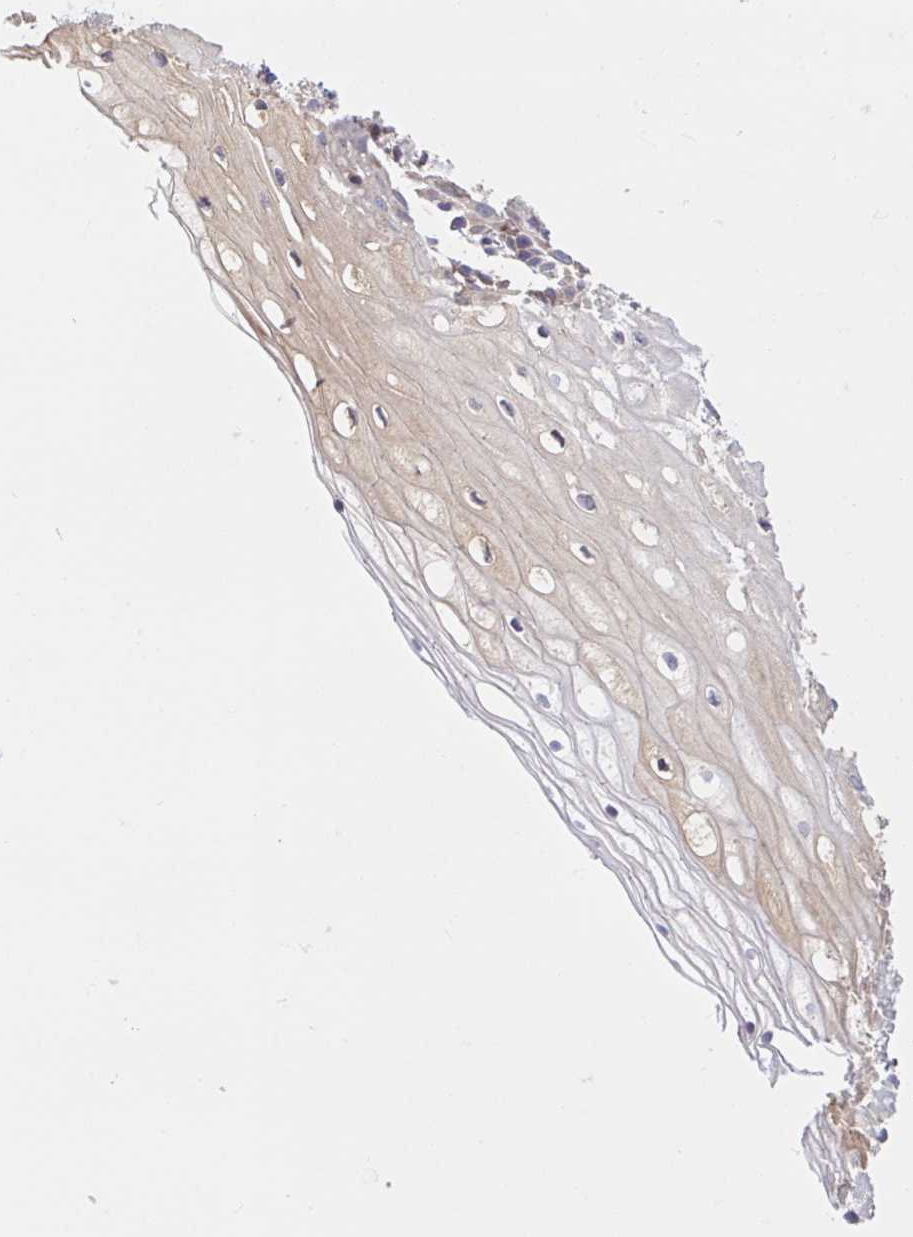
{"staining": {"intensity": "weak", "quantity": "<25%", "location": "cytoplasmic/membranous"}, "tissue": "cervix", "cell_type": "Glandular cells", "image_type": "normal", "snomed": [{"axis": "morphology", "description": "Normal tissue, NOS"}, {"axis": "topography", "description": "Cervix"}], "caption": "Cervix stained for a protein using immunohistochemistry demonstrates no staining glandular cells.", "gene": "LARP1", "patient": {"sex": "female", "age": 36}}